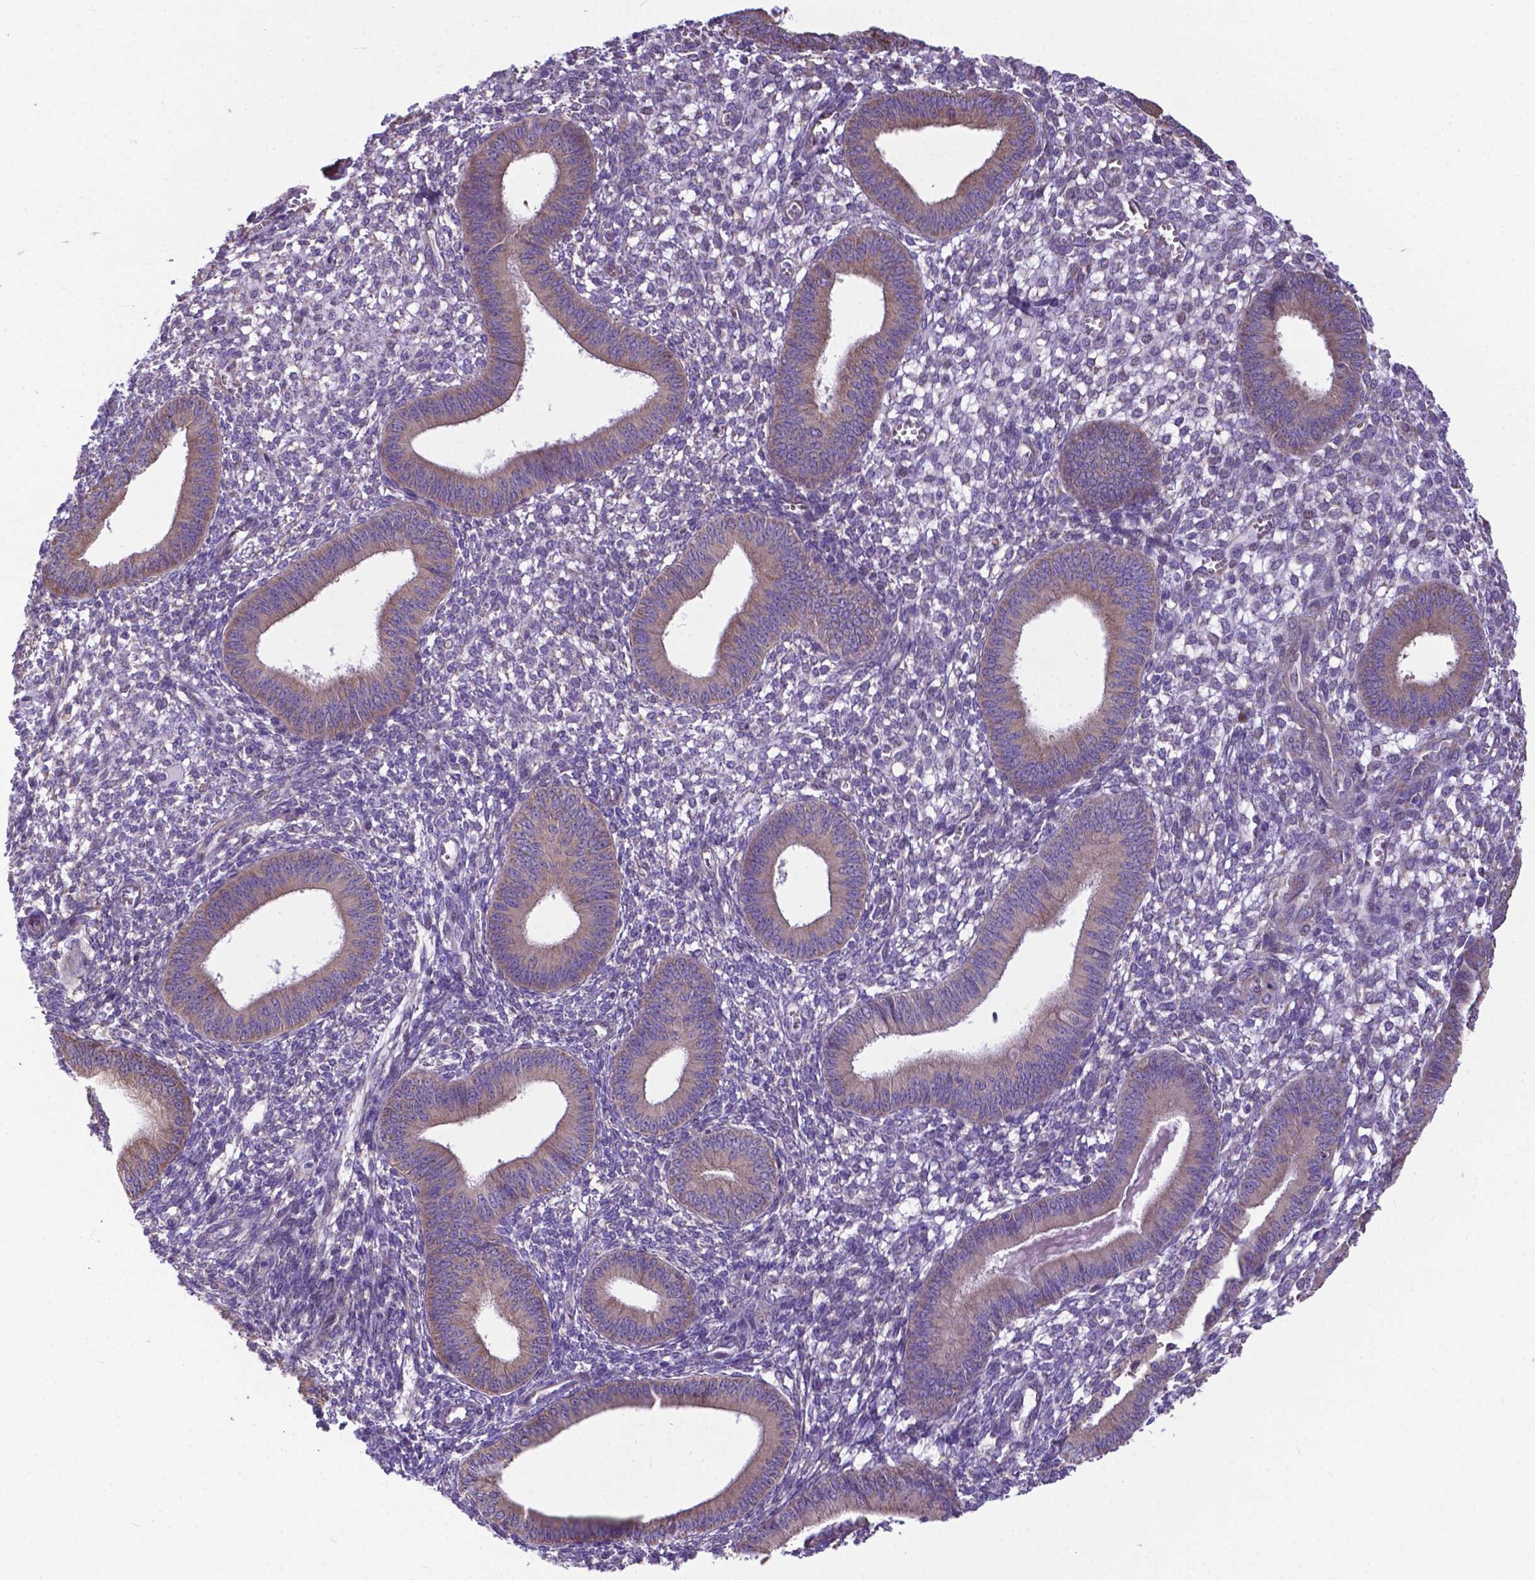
{"staining": {"intensity": "negative", "quantity": "none", "location": "none"}, "tissue": "endometrium", "cell_type": "Cells in endometrial stroma", "image_type": "normal", "snomed": [{"axis": "morphology", "description": "Normal tissue, NOS"}, {"axis": "topography", "description": "Endometrium"}], "caption": "An image of endometrium stained for a protein reveals no brown staining in cells in endometrial stroma.", "gene": "RPL6", "patient": {"sex": "female", "age": 42}}